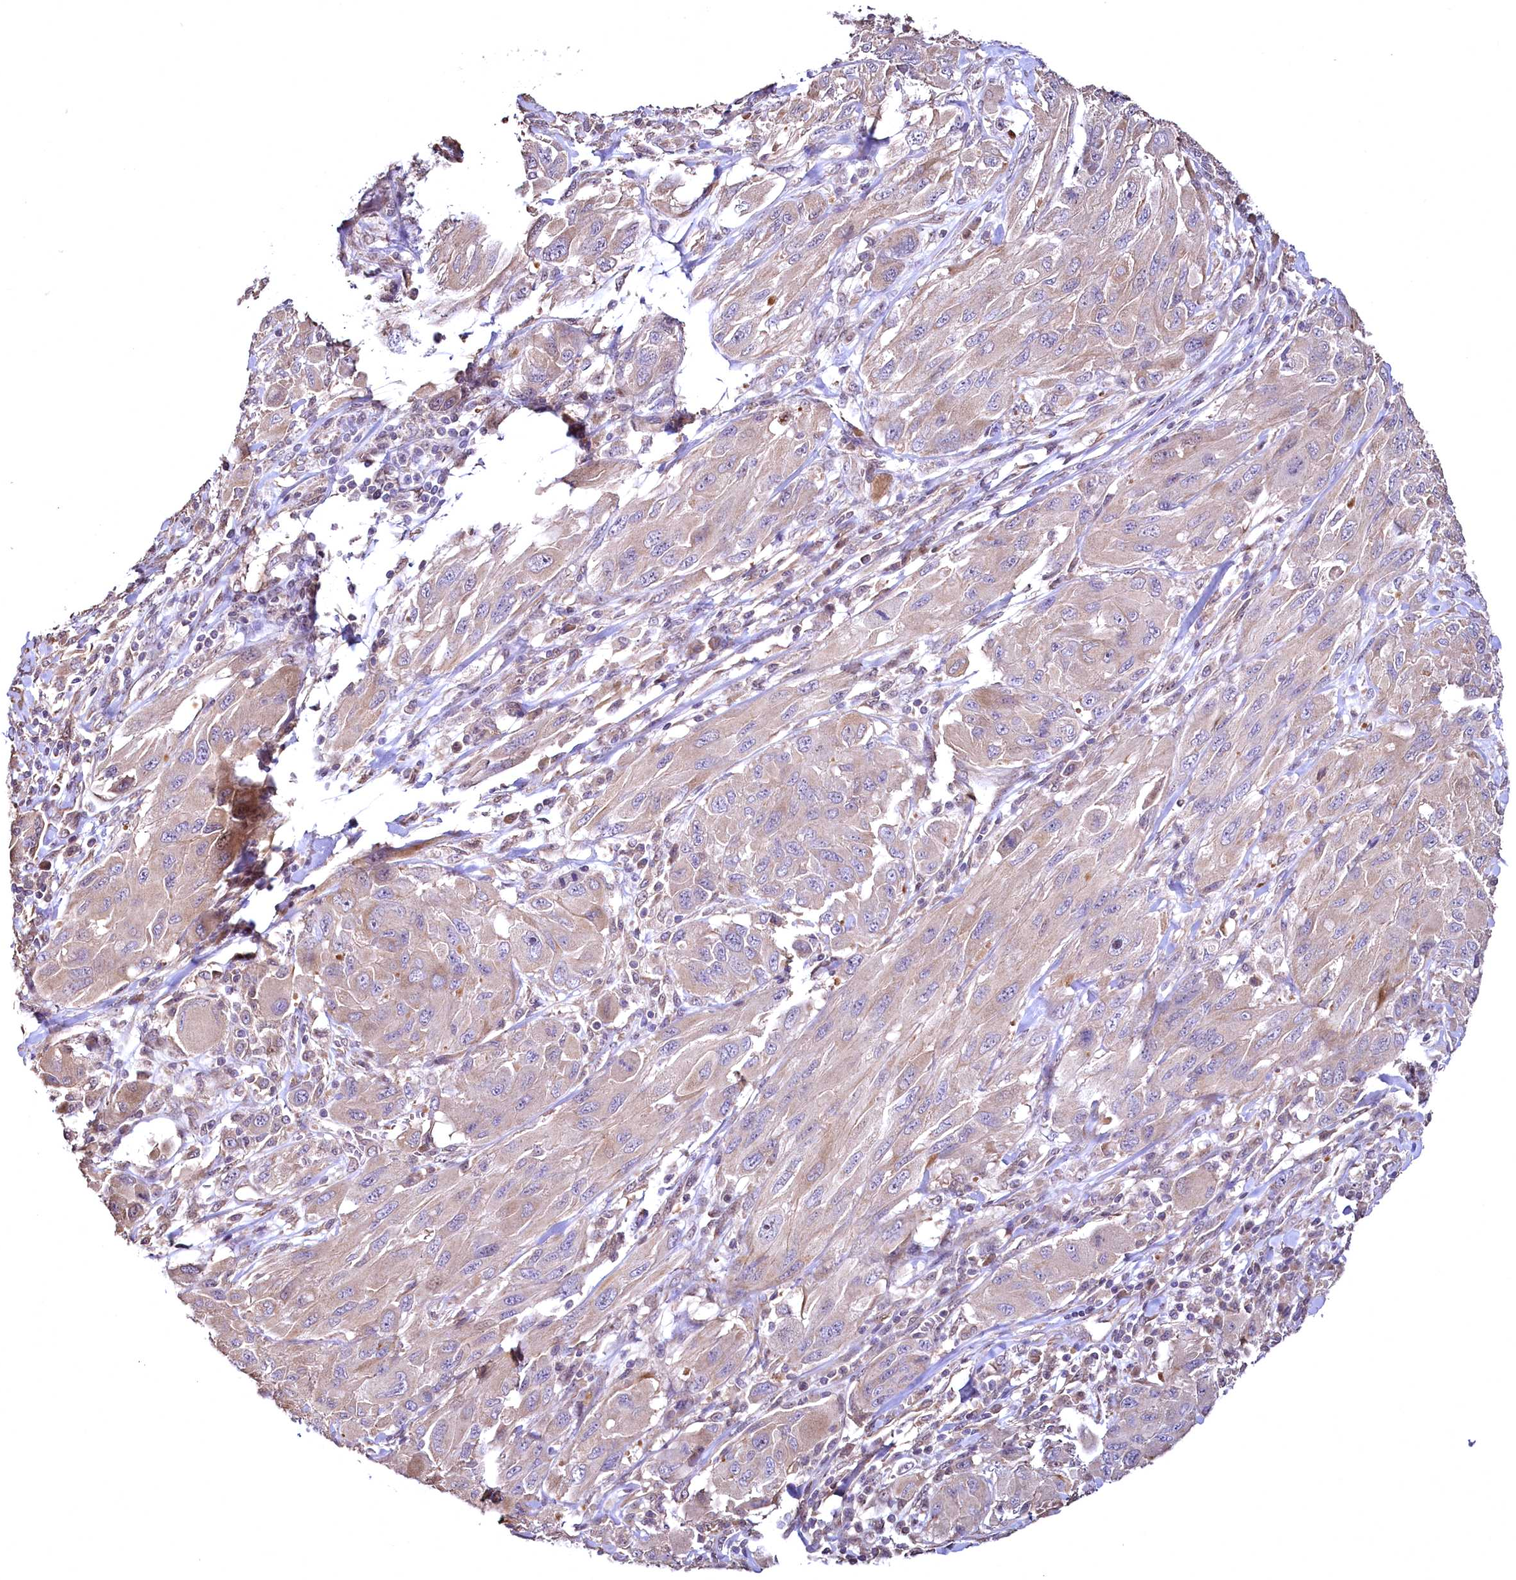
{"staining": {"intensity": "negative", "quantity": "none", "location": "none"}, "tissue": "melanoma", "cell_type": "Tumor cells", "image_type": "cancer", "snomed": [{"axis": "morphology", "description": "Malignant melanoma, NOS"}, {"axis": "topography", "description": "Skin"}], "caption": "Tumor cells show no significant expression in melanoma.", "gene": "TBCEL", "patient": {"sex": "female", "age": 91}}